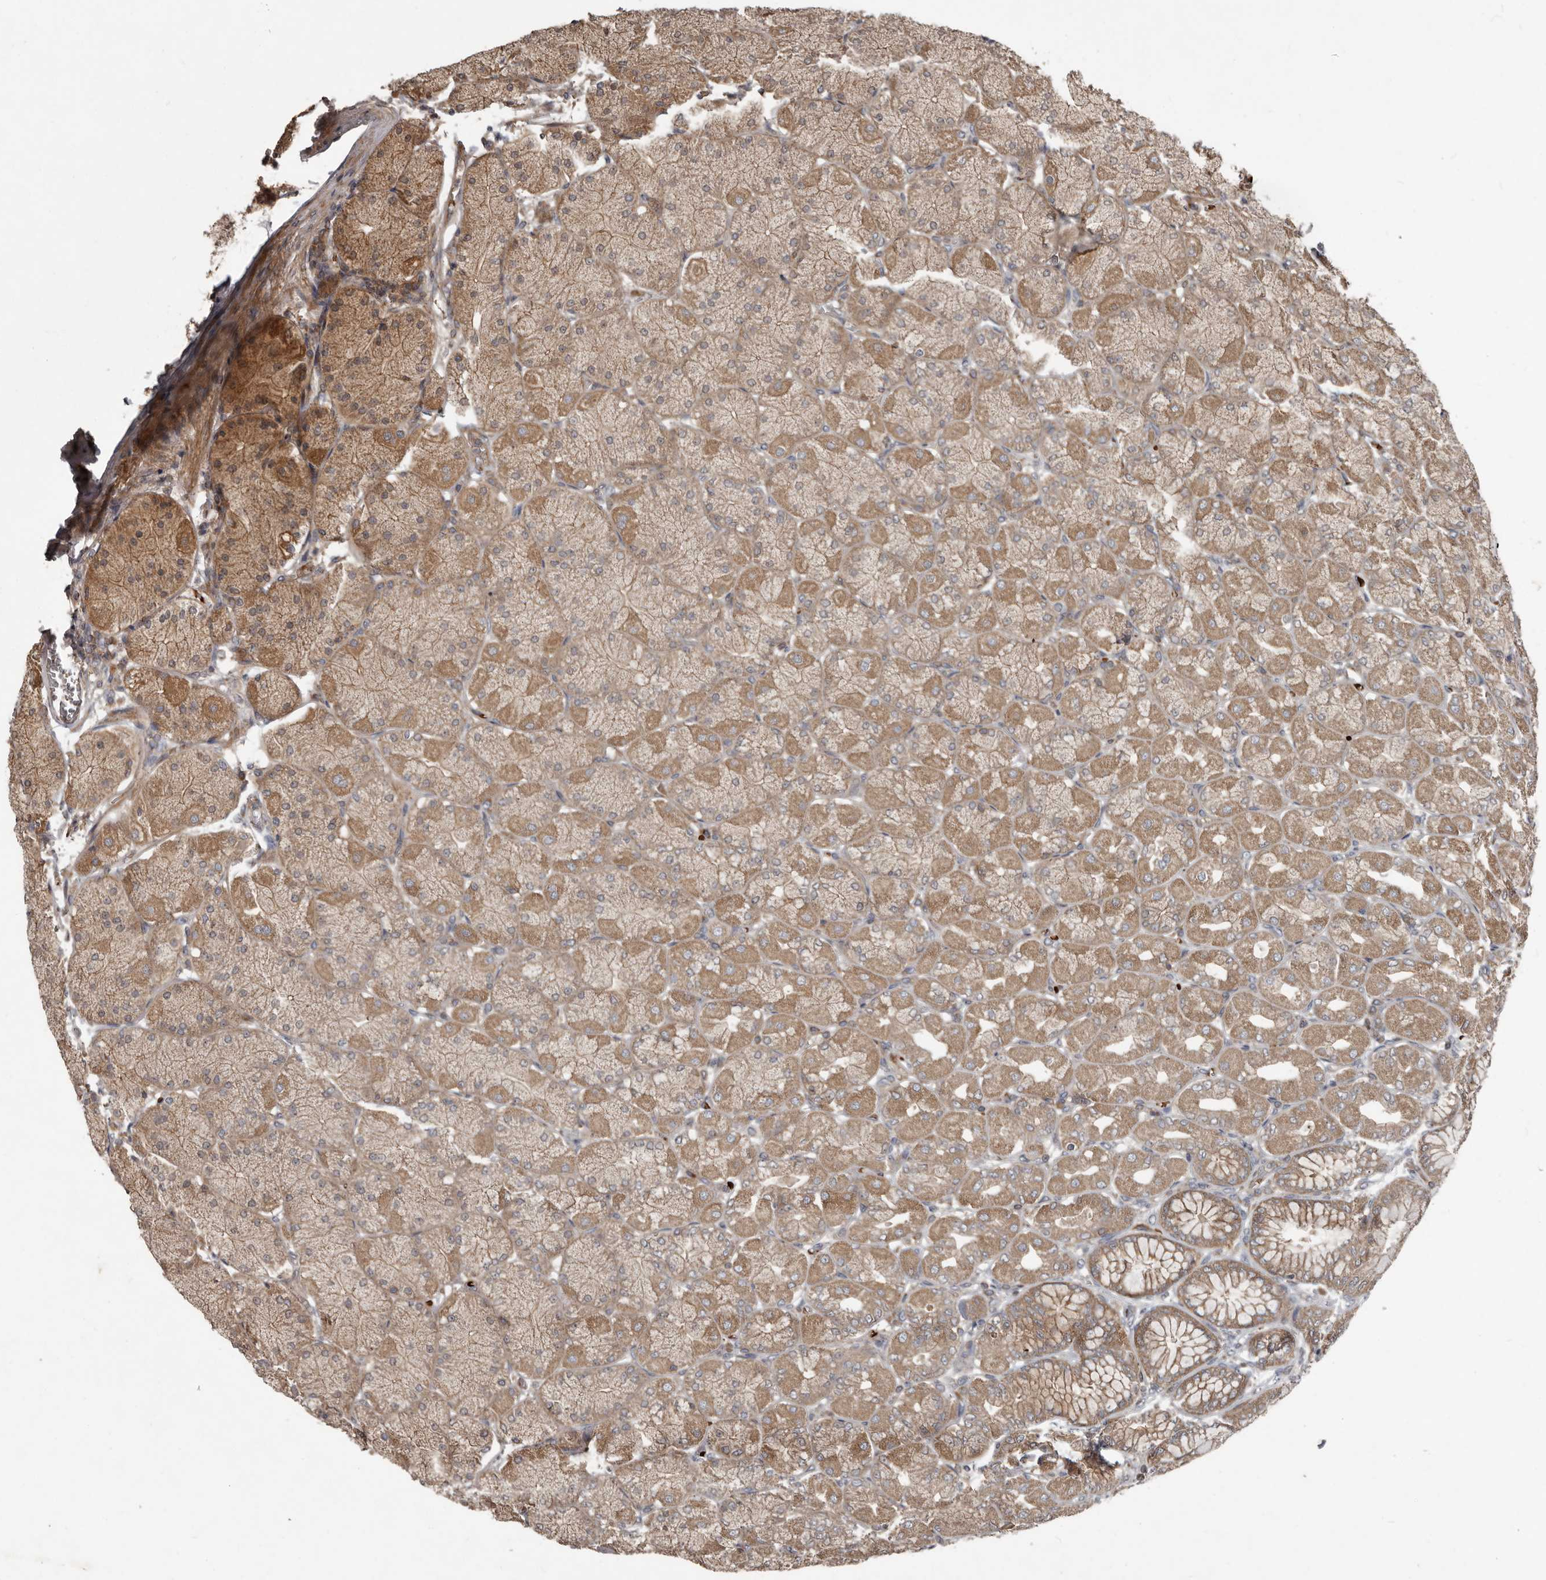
{"staining": {"intensity": "strong", "quantity": ">75%", "location": "cytoplasmic/membranous"}, "tissue": "stomach", "cell_type": "Glandular cells", "image_type": "normal", "snomed": [{"axis": "morphology", "description": "Normal tissue, NOS"}, {"axis": "topography", "description": "Stomach, upper"}], "caption": "Strong cytoplasmic/membranous positivity is seen in about >75% of glandular cells in normal stomach.", "gene": "FBXO31", "patient": {"sex": "female", "age": 56}}